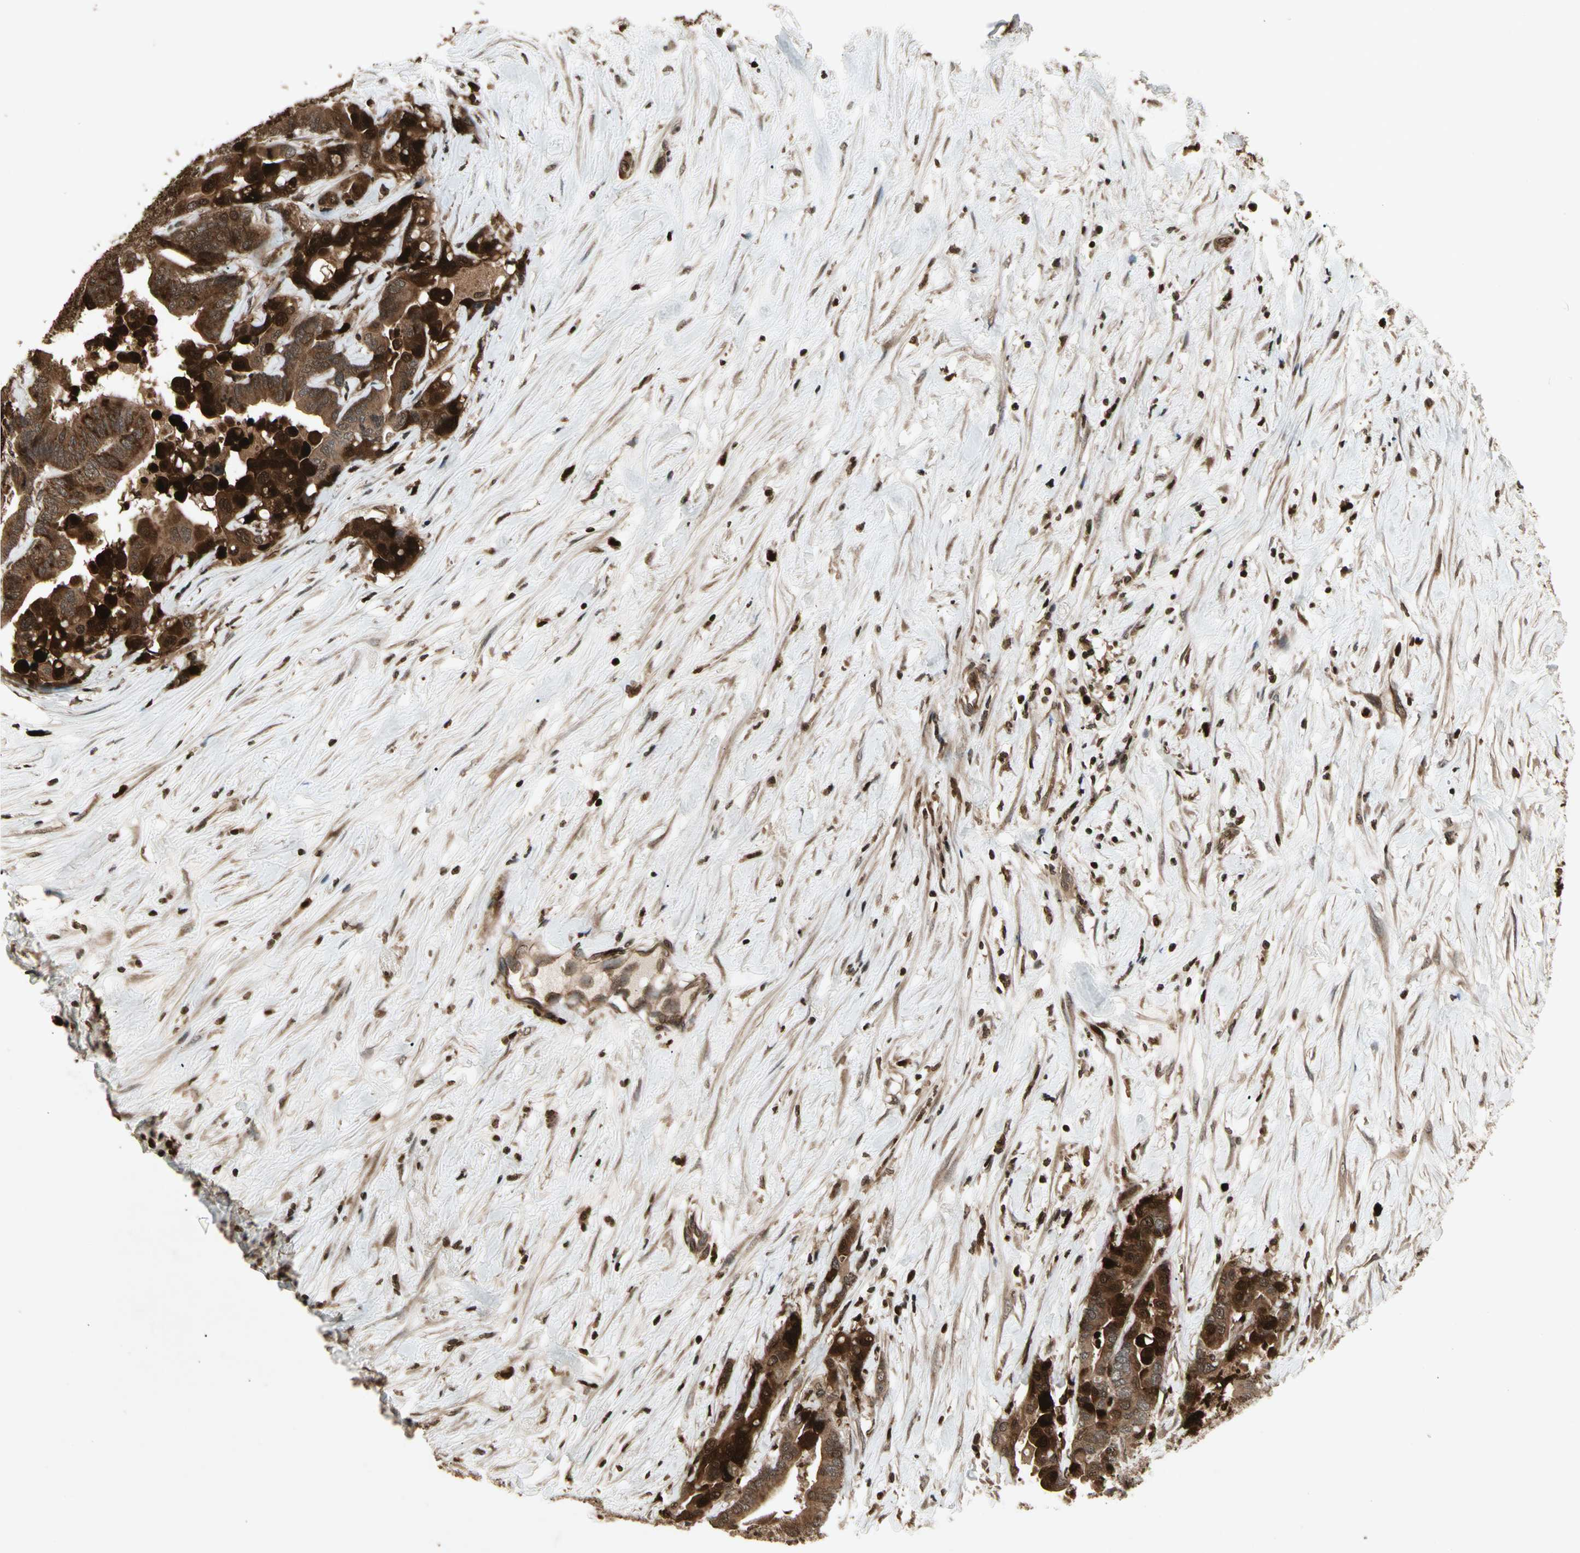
{"staining": {"intensity": "strong", "quantity": "25%-75%", "location": "nuclear"}, "tissue": "colorectal cancer", "cell_type": "Tumor cells", "image_type": "cancer", "snomed": [{"axis": "morphology", "description": "Normal tissue, NOS"}, {"axis": "morphology", "description": "Adenocarcinoma, NOS"}, {"axis": "topography", "description": "Colon"}], "caption": "Immunohistochemistry (IHC) (DAB) staining of adenocarcinoma (colorectal) displays strong nuclear protein staining in about 25%-75% of tumor cells. (DAB = brown stain, brightfield microscopy at high magnification).", "gene": "GLRX", "patient": {"sex": "male", "age": 82}}